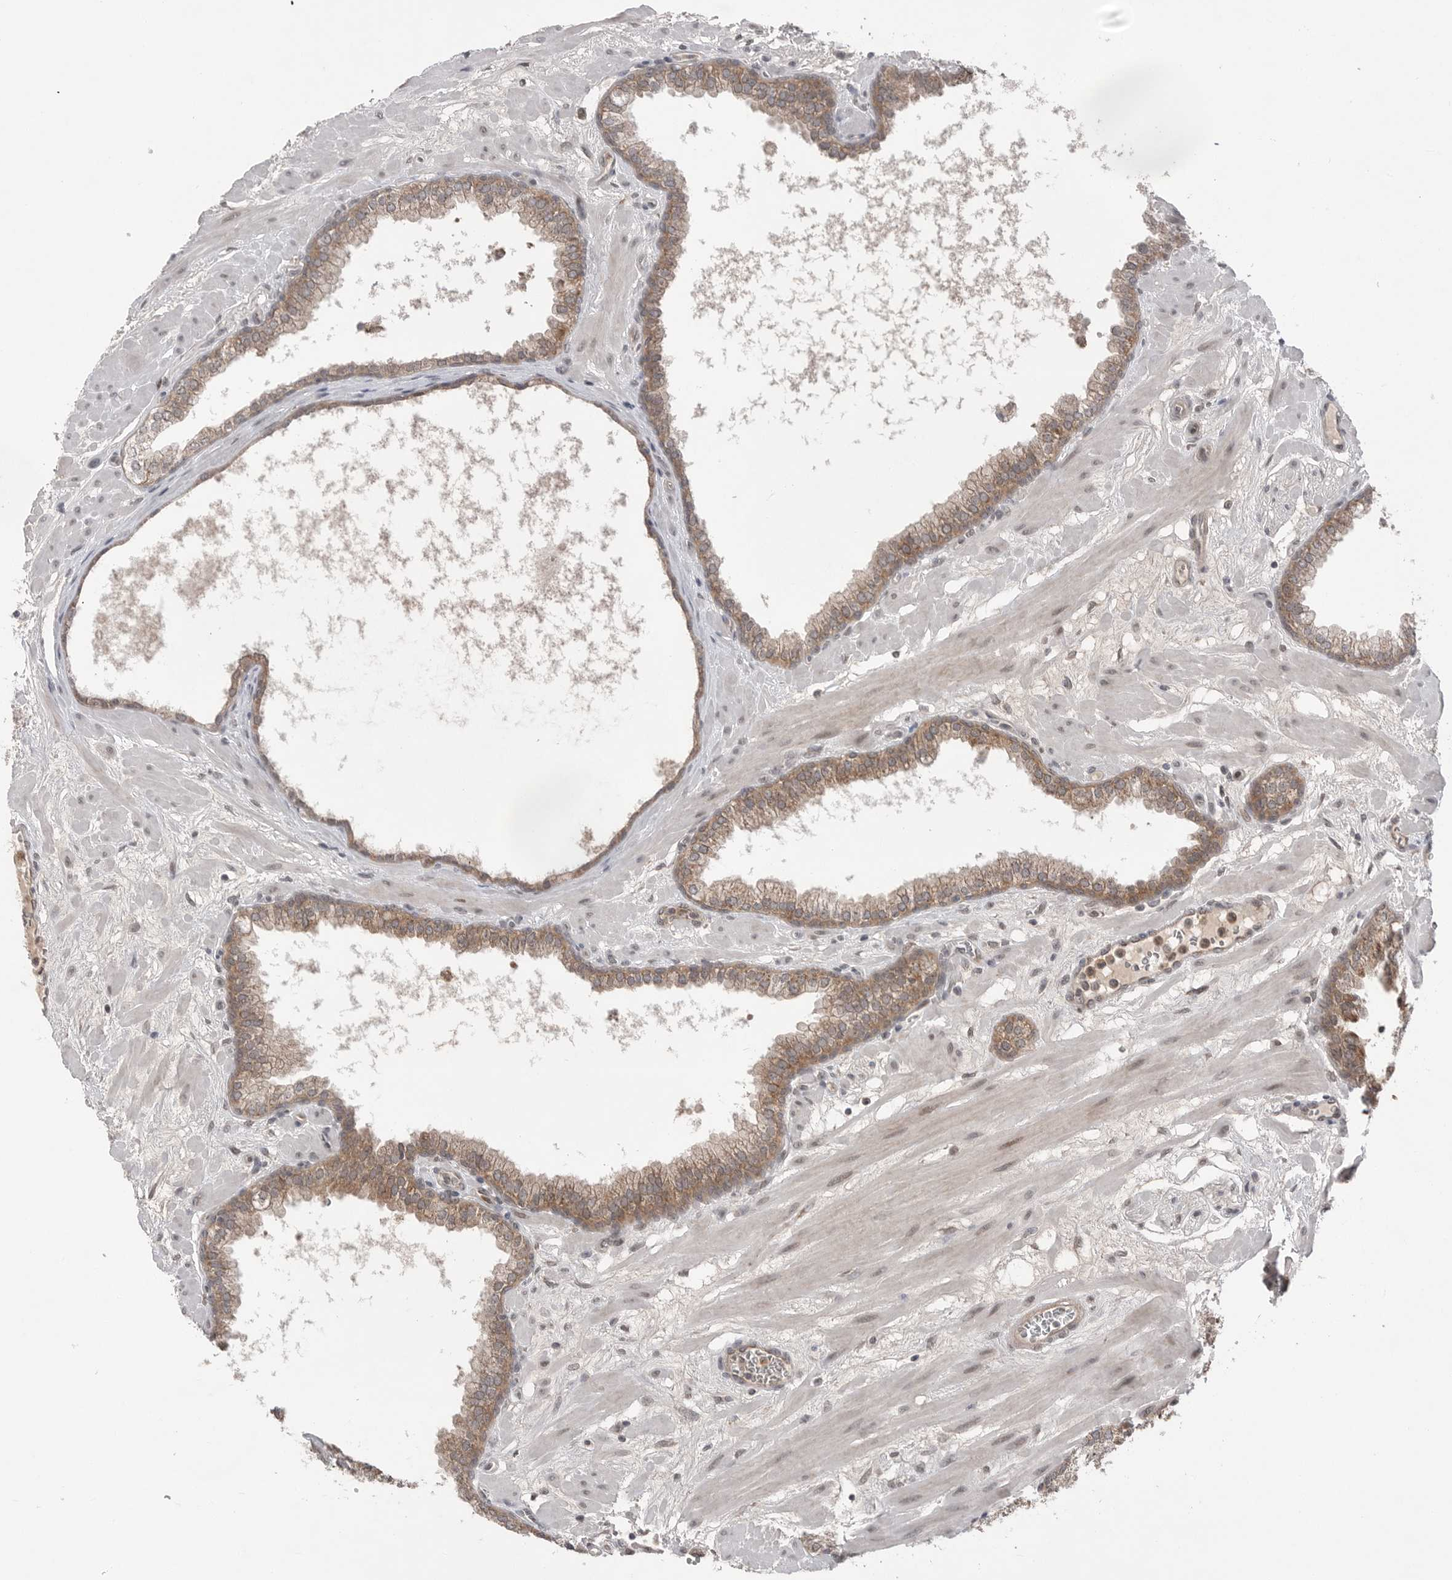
{"staining": {"intensity": "weak", "quantity": ">75%", "location": "cytoplasmic/membranous"}, "tissue": "prostate", "cell_type": "Glandular cells", "image_type": "normal", "snomed": [{"axis": "morphology", "description": "Normal tissue, NOS"}, {"axis": "morphology", "description": "Urothelial carcinoma, Low grade"}, {"axis": "topography", "description": "Urinary bladder"}, {"axis": "topography", "description": "Prostate"}], "caption": "Weak cytoplasmic/membranous staining for a protein is seen in about >75% of glandular cells of normal prostate using immunohistochemistry (IHC).", "gene": "NTAQ1", "patient": {"sex": "male", "age": 60}}